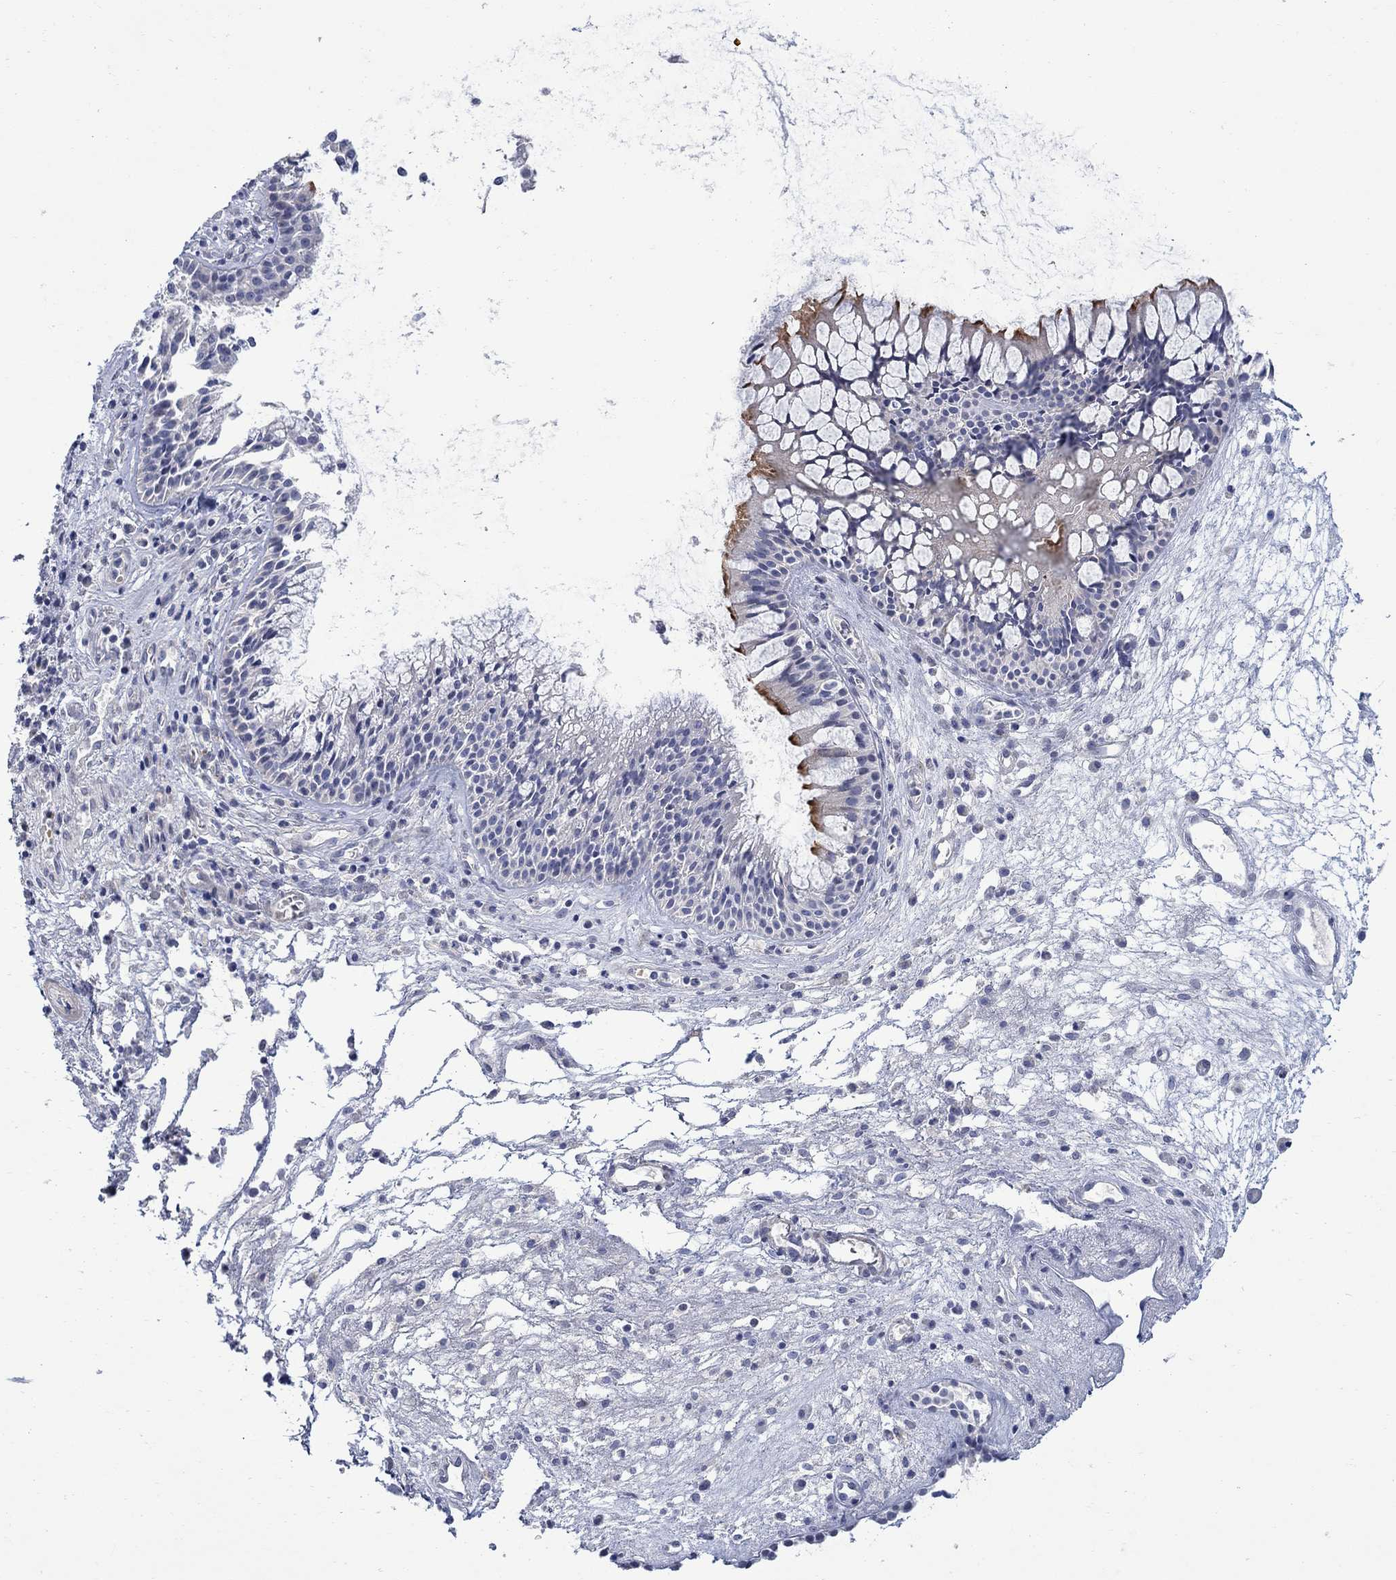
{"staining": {"intensity": "strong", "quantity": "<25%", "location": "cytoplasmic/membranous"}, "tissue": "nasopharynx", "cell_type": "Respiratory epithelial cells", "image_type": "normal", "snomed": [{"axis": "morphology", "description": "Normal tissue, NOS"}, {"axis": "topography", "description": "Nasopharynx"}], "caption": "Protein staining of benign nasopharynx exhibits strong cytoplasmic/membranous staining in about <25% of respiratory epithelial cells.", "gene": "DLK1", "patient": {"sex": "female", "age": 47}}